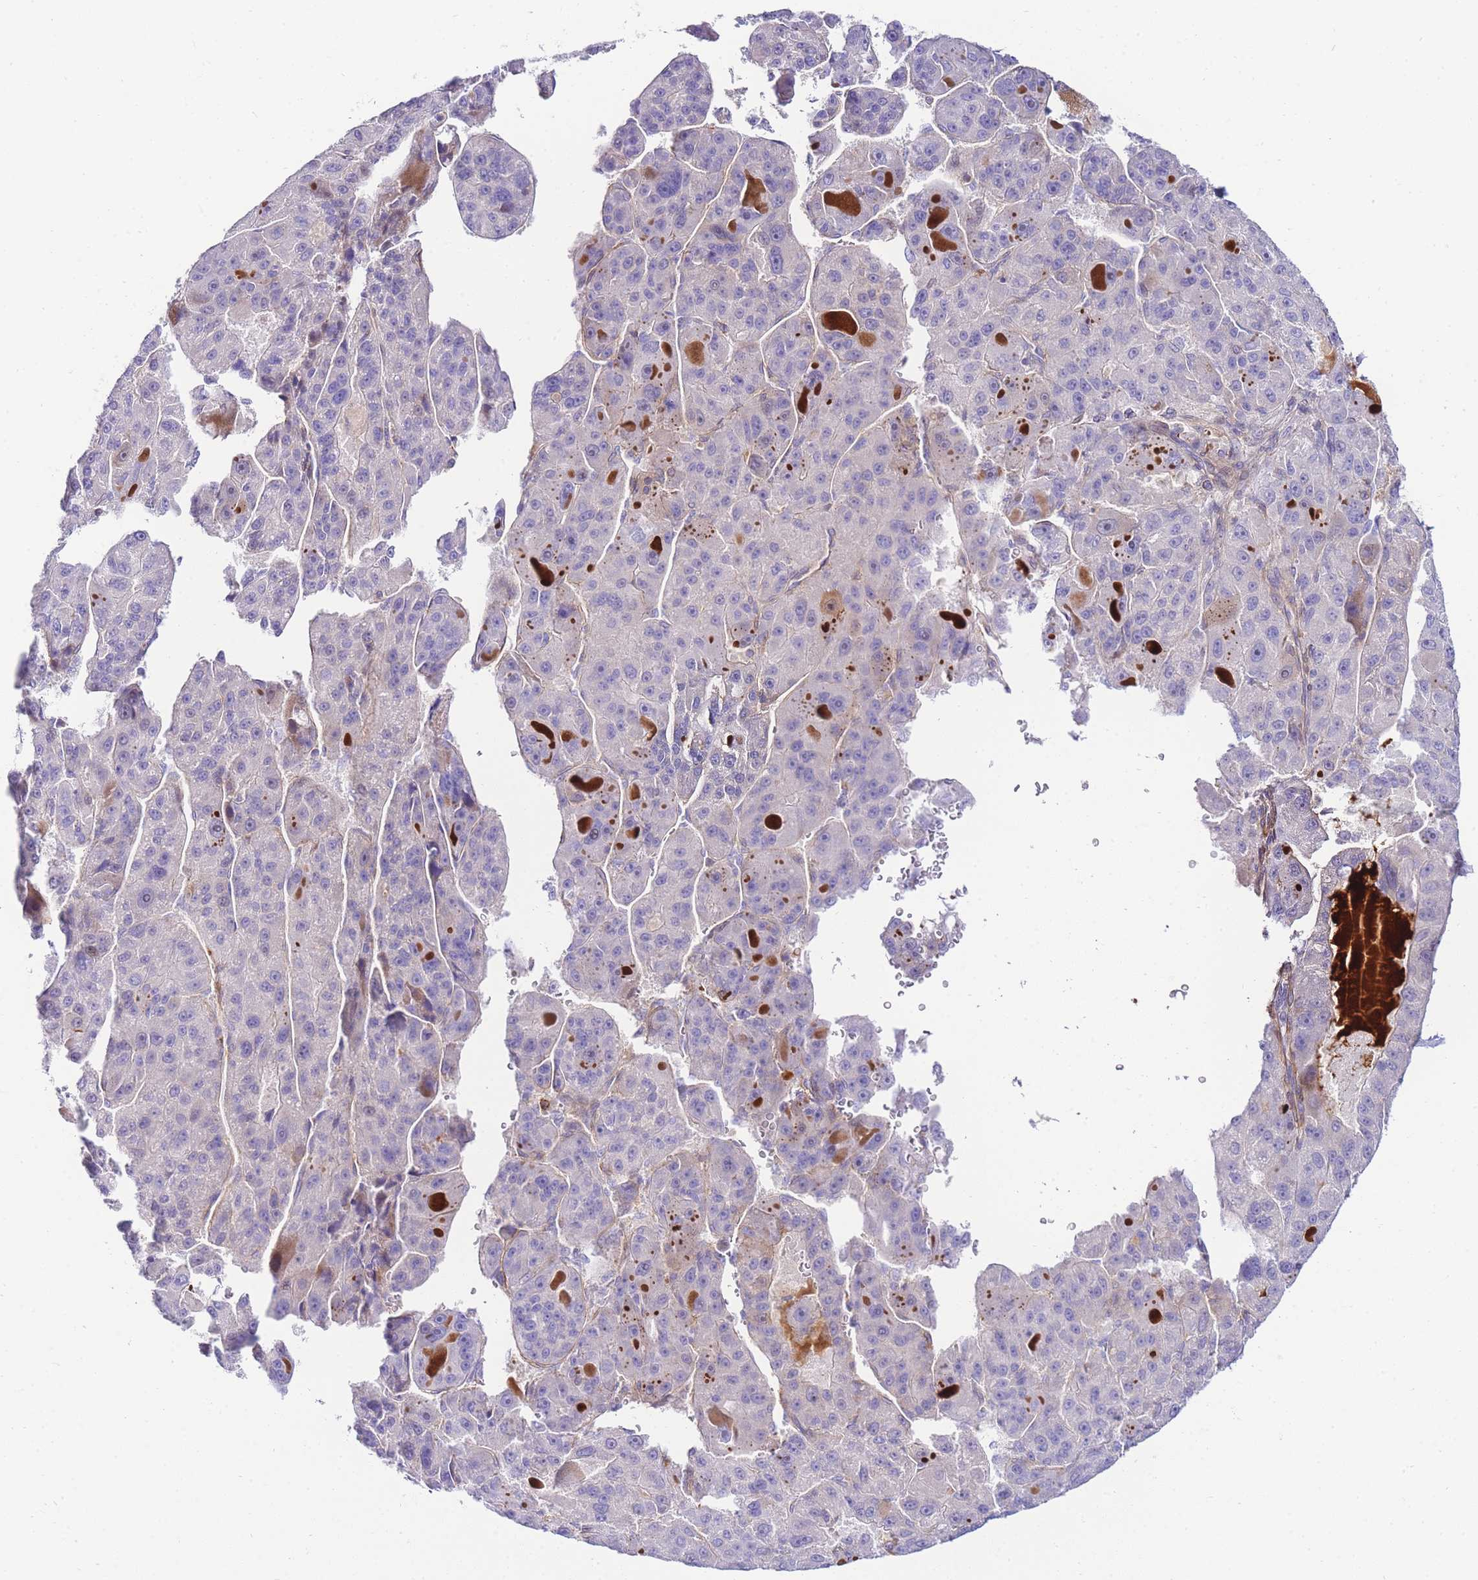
{"staining": {"intensity": "negative", "quantity": "none", "location": "none"}, "tissue": "liver cancer", "cell_type": "Tumor cells", "image_type": "cancer", "snomed": [{"axis": "morphology", "description": "Carcinoma, Hepatocellular, NOS"}, {"axis": "topography", "description": "Liver"}], "caption": "Human hepatocellular carcinoma (liver) stained for a protein using IHC reveals no expression in tumor cells.", "gene": "FBN3", "patient": {"sex": "male", "age": 76}}